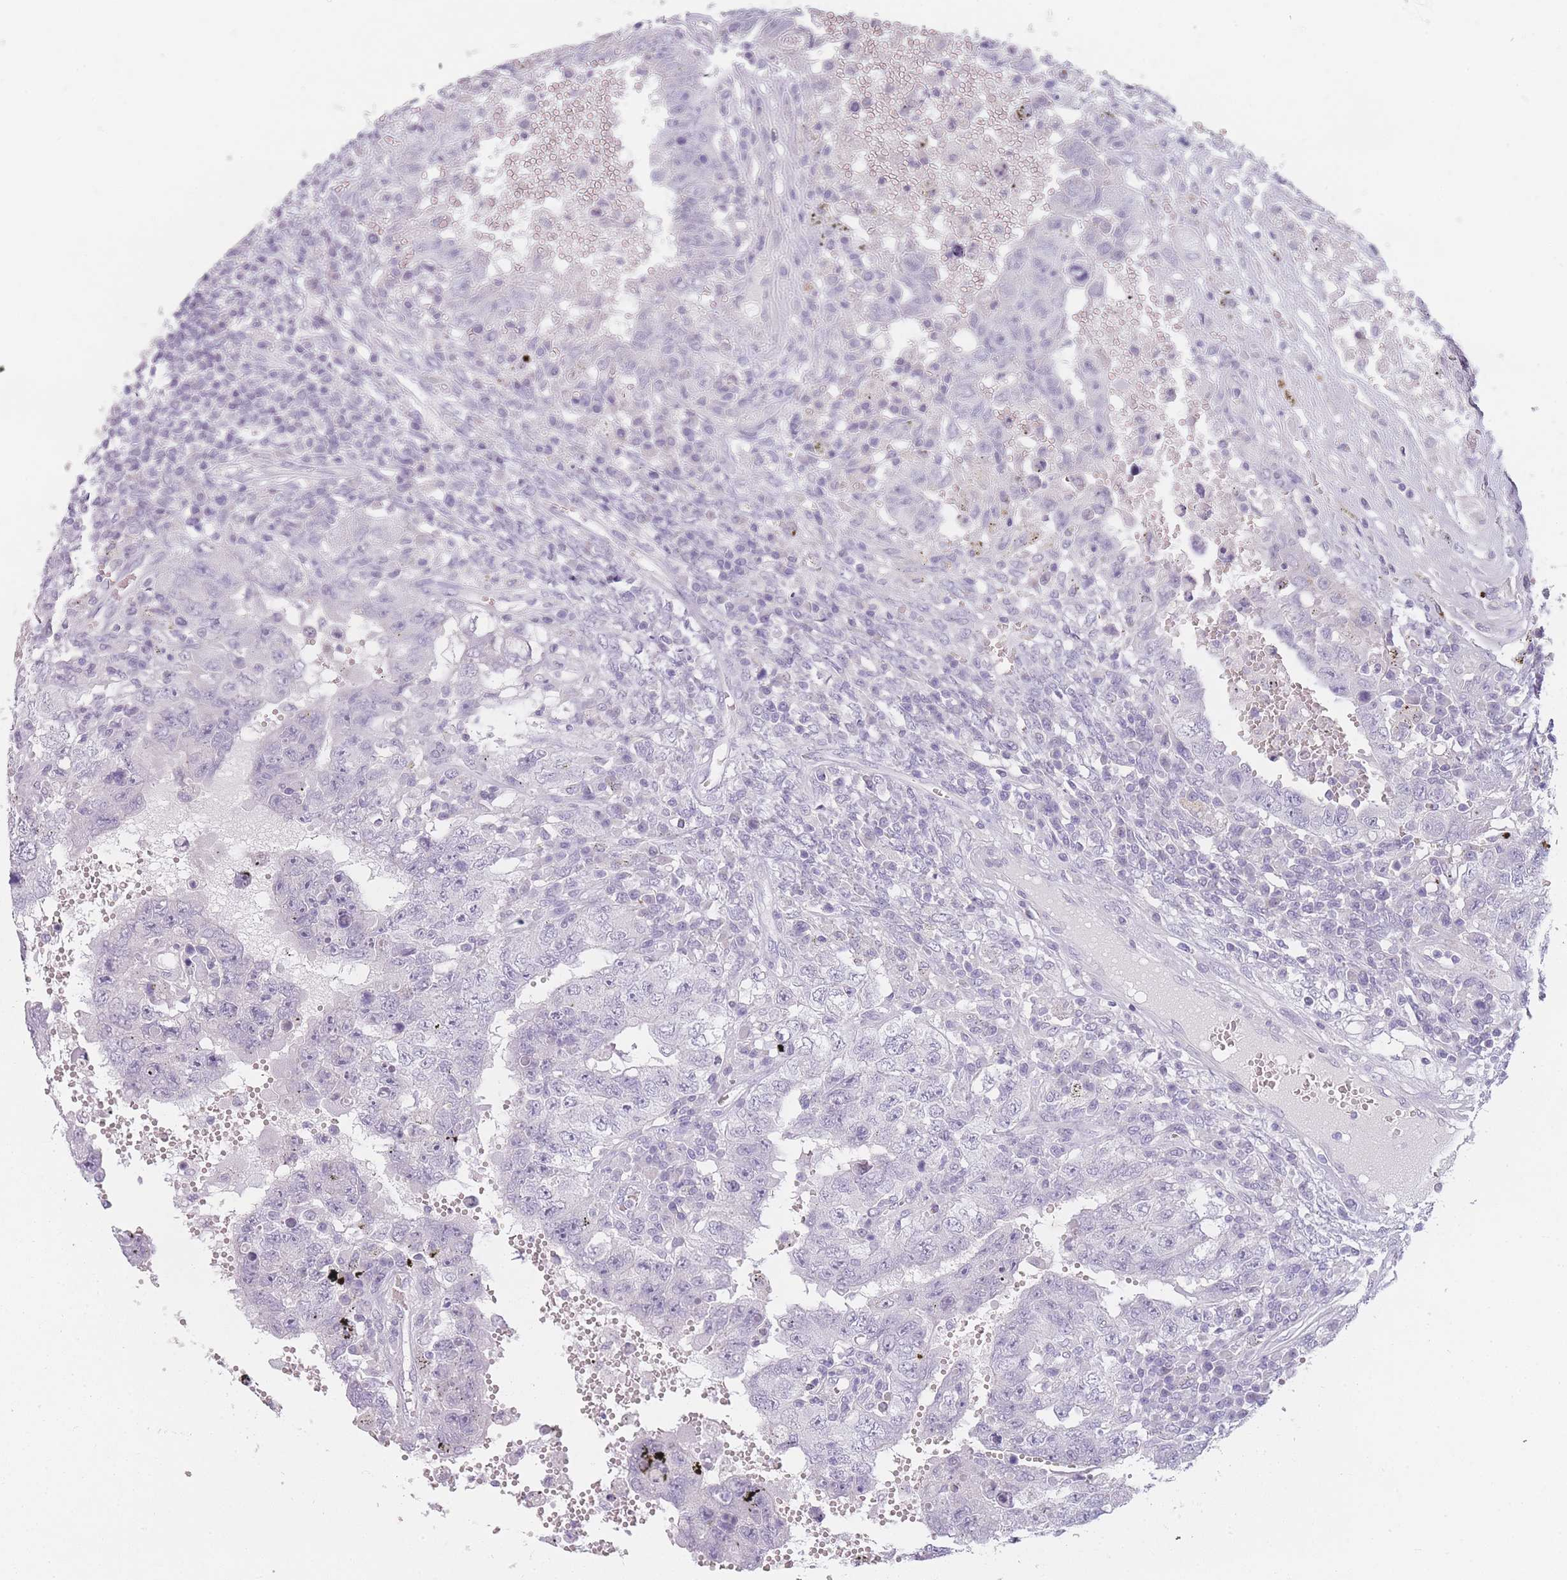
{"staining": {"intensity": "negative", "quantity": "none", "location": "none"}, "tissue": "testis cancer", "cell_type": "Tumor cells", "image_type": "cancer", "snomed": [{"axis": "morphology", "description": "Carcinoma, Embryonal, NOS"}, {"axis": "topography", "description": "Testis"}], "caption": "Testis embryonal carcinoma stained for a protein using immunohistochemistry shows no expression tumor cells.", "gene": "INS", "patient": {"sex": "male", "age": 26}}